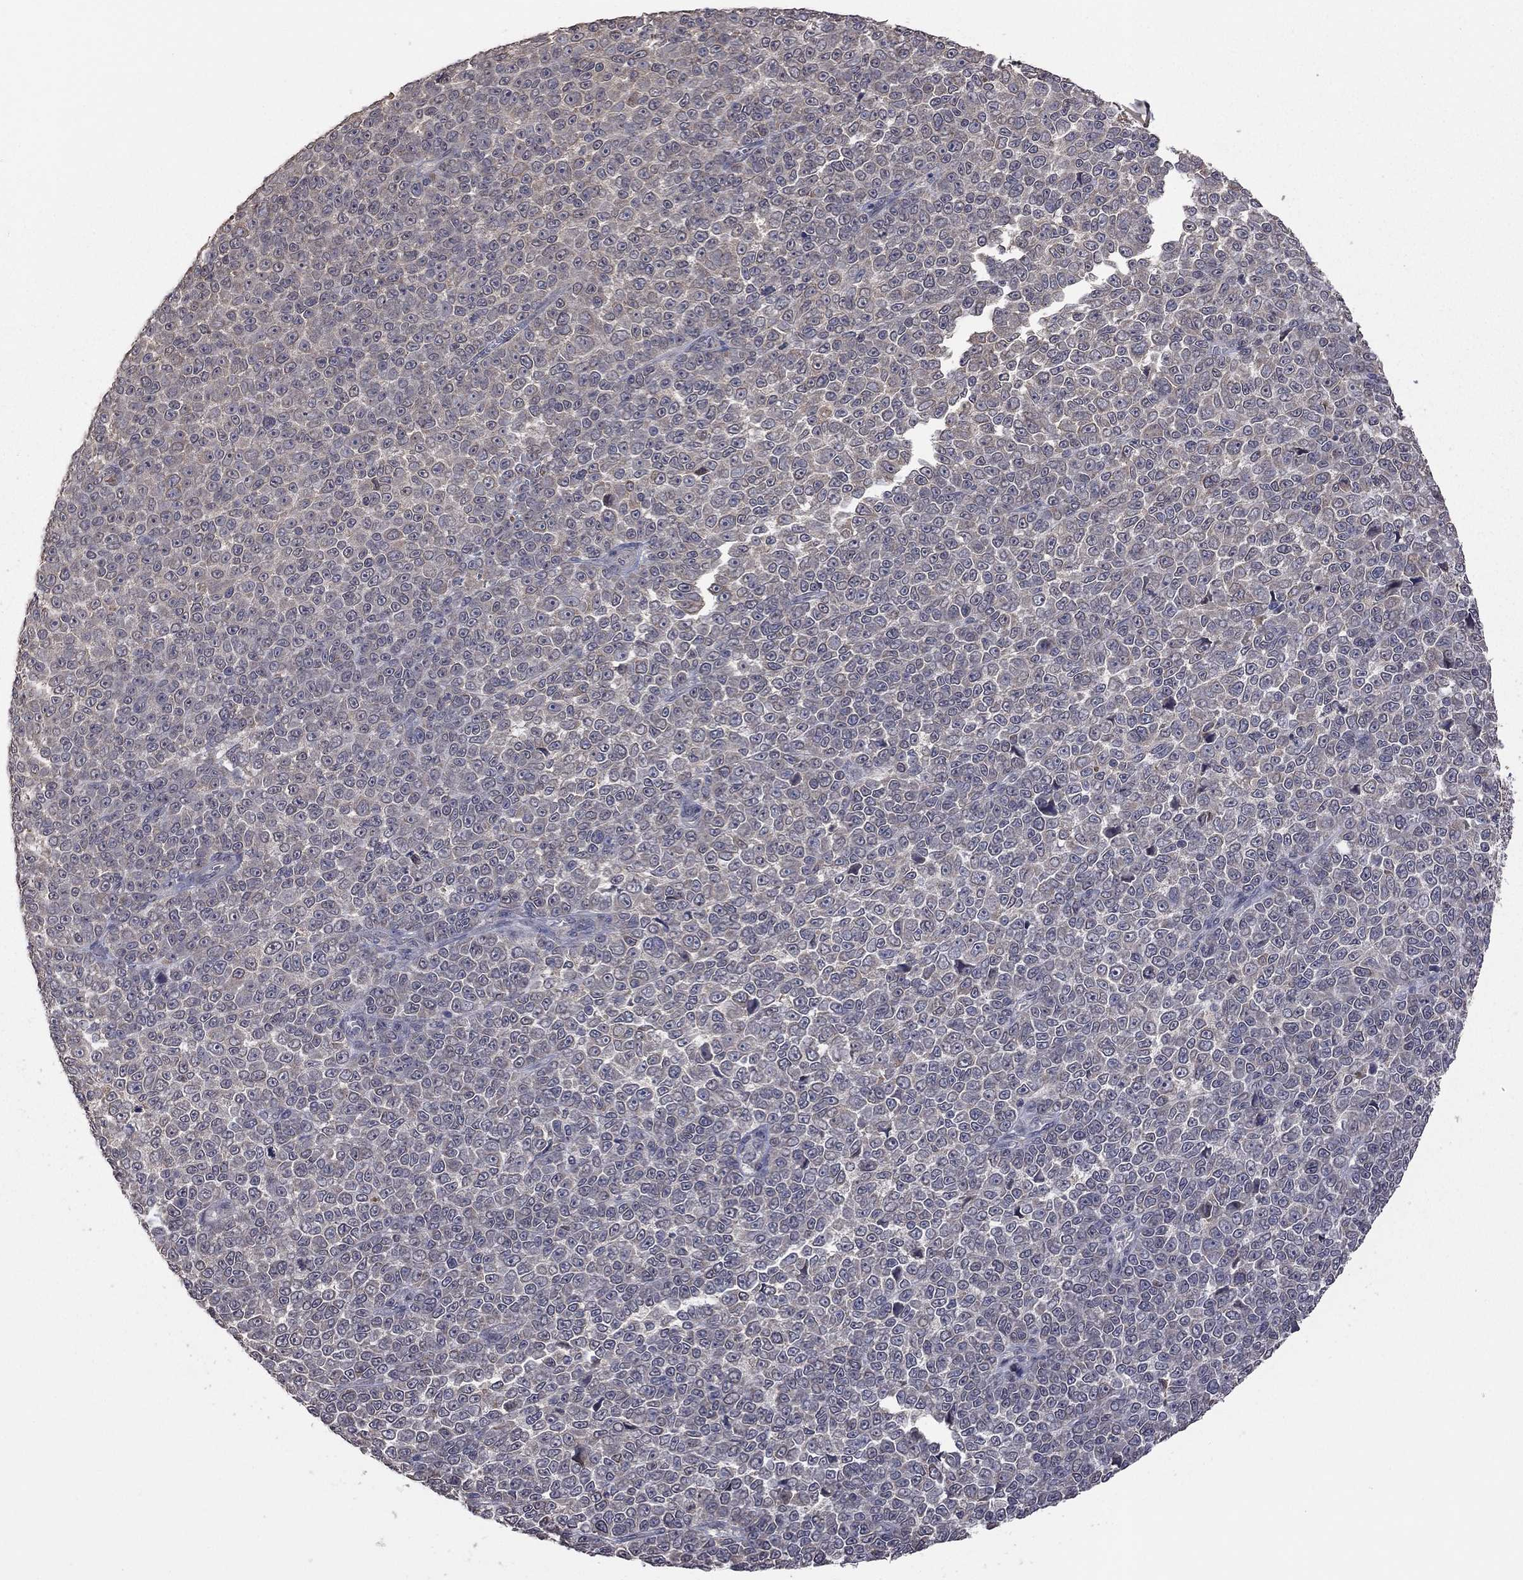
{"staining": {"intensity": "negative", "quantity": "none", "location": "none"}, "tissue": "melanoma", "cell_type": "Tumor cells", "image_type": "cancer", "snomed": [{"axis": "morphology", "description": "Malignant melanoma, NOS"}, {"axis": "topography", "description": "Skin"}], "caption": "Tumor cells show no significant protein expression in melanoma. (DAB immunohistochemistry with hematoxylin counter stain).", "gene": "TSNARE1", "patient": {"sex": "female", "age": 95}}